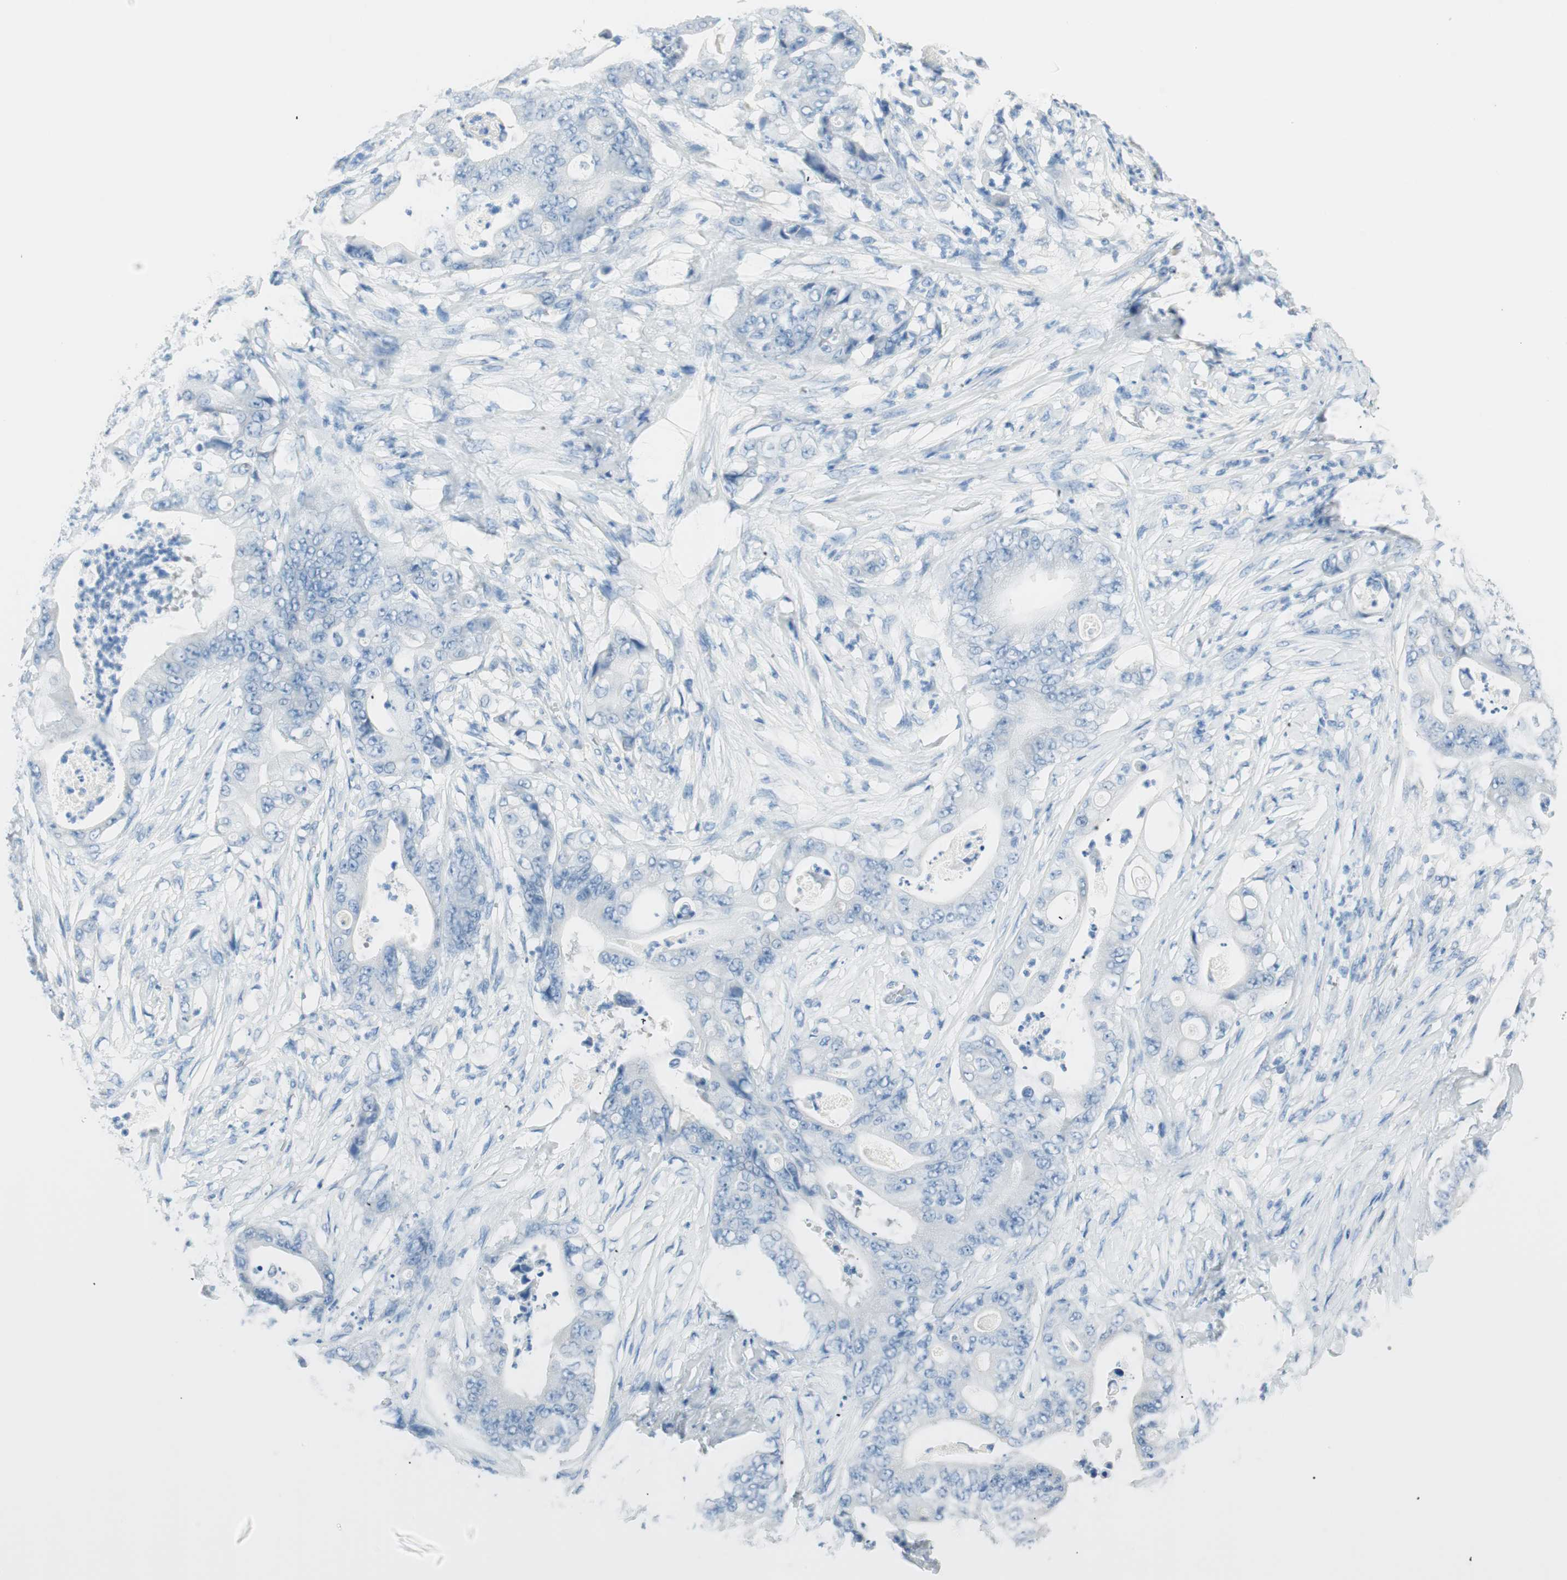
{"staining": {"intensity": "negative", "quantity": "none", "location": "none"}, "tissue": "stomach cancer", "cell_type": "Tumor cells", "image_type": "cancer", "snomed": [{"axis": "morphology", "description": "Adenocarcinoma, NOS"}, {"axis": "topography", "description": "Stomach"}], "caption": "The IHC micrograph has no significant positivity in tumor cells of stomach cancer tissue.", "gene": "TNFRSF13C", "patient": {"sex": "female", "age": 73}}